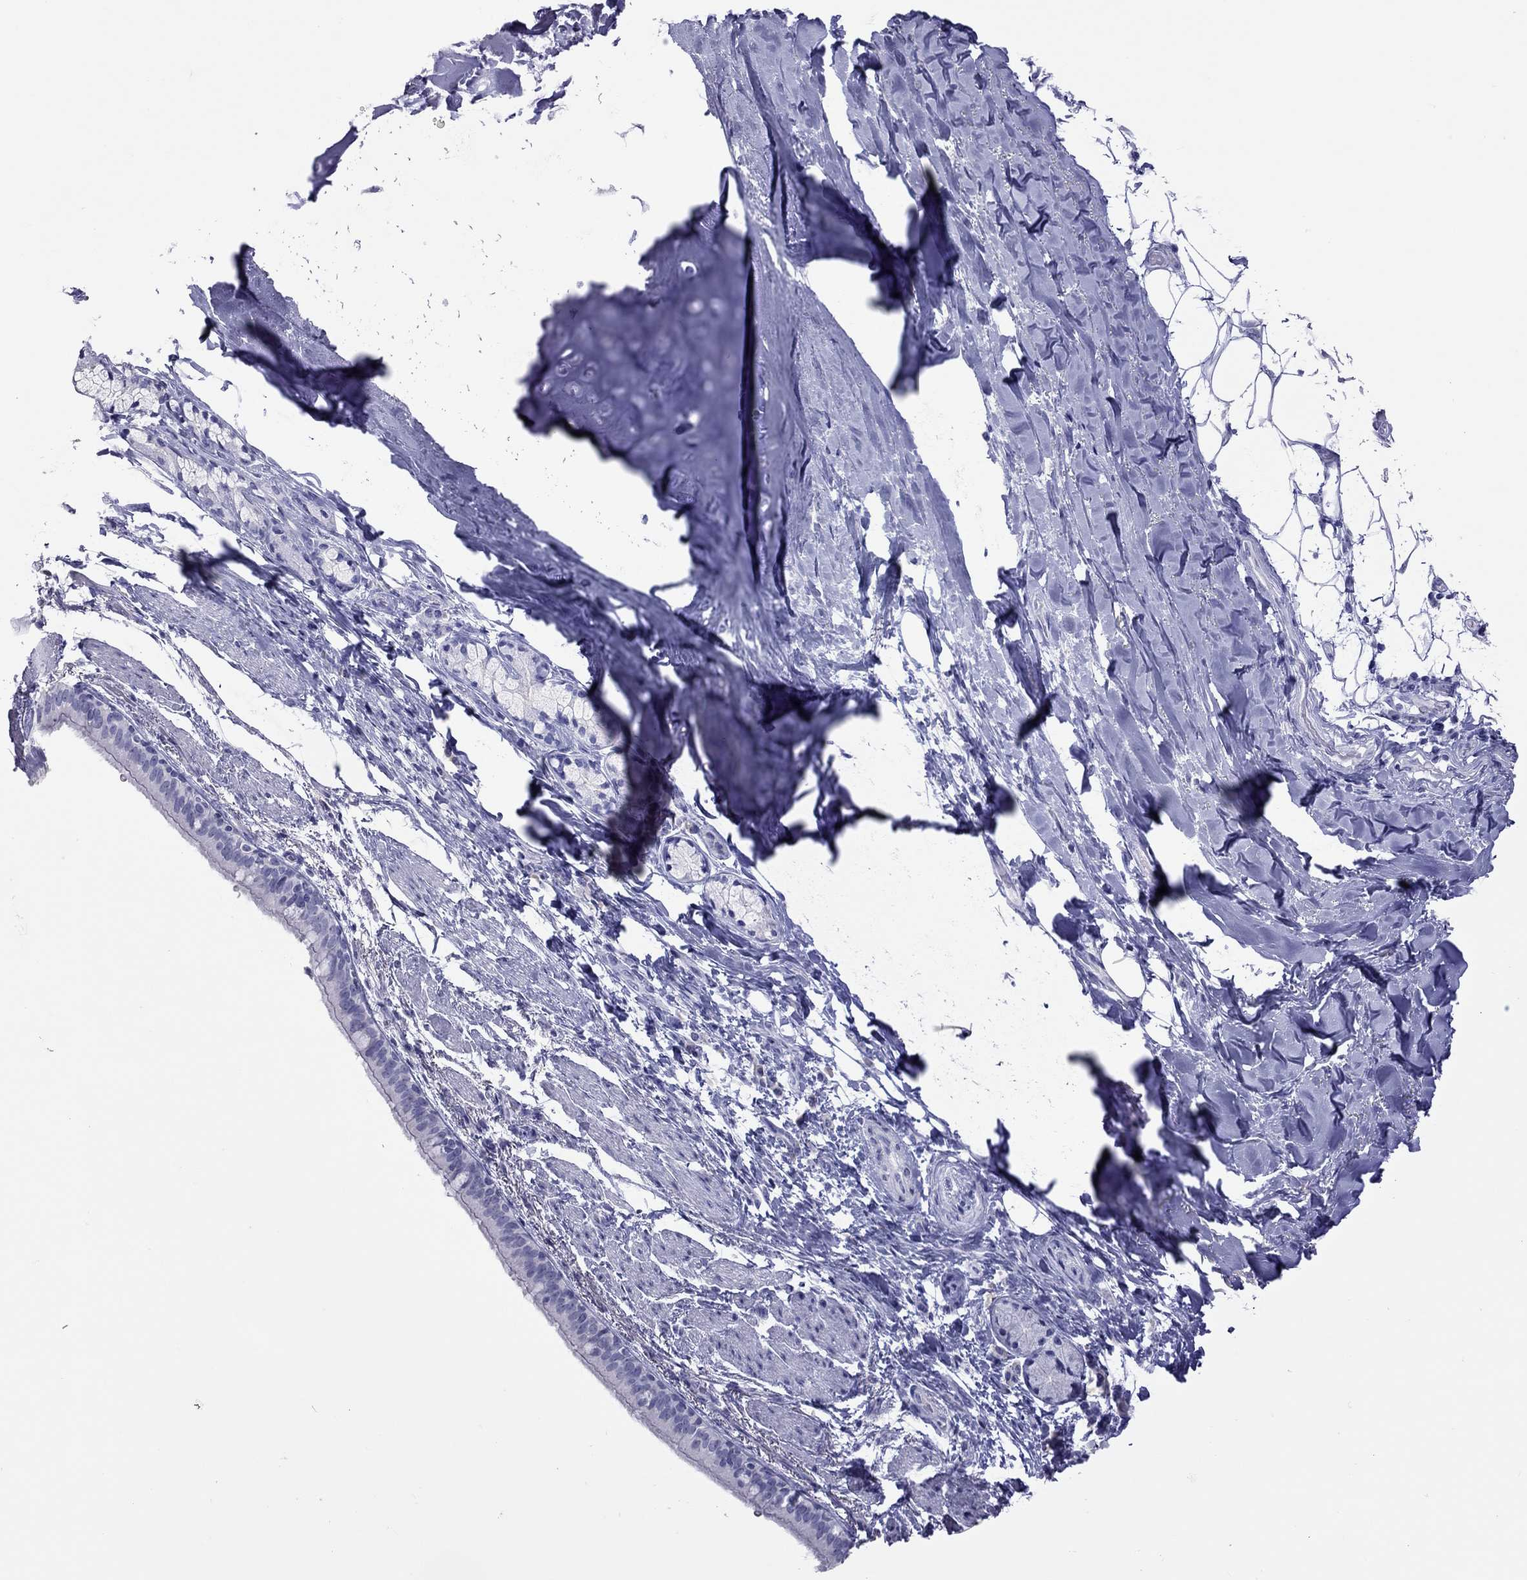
{"staining": {"intensity": "negative", "quantity": "none", "location": "none"}, "tissue": "bronchus", "cell_type": "Respiratory epithelial cells", "image_type": "normal", "snomed": [{"axis": "morphology", "description": "Normal tissue, NOS"}, {"axis": "morphology", "description": "Squamous cell carcinoma, NOS"}, {"axis": "topography", "description": "Bronchus"}, {"axis": "topography", "description": "Lung"}], "caption": "Immunohistochemistry (IHC) of normal bronchus exhibits no staining in respiratory epithelial cells. (DAB (3,3'-diaminobenzidine) immunohistochemistry (IHC) visualized using brightfield microscopy, high magnification).", "gene": "STAG3", "patient": {"sex": "male", "age": 69}}